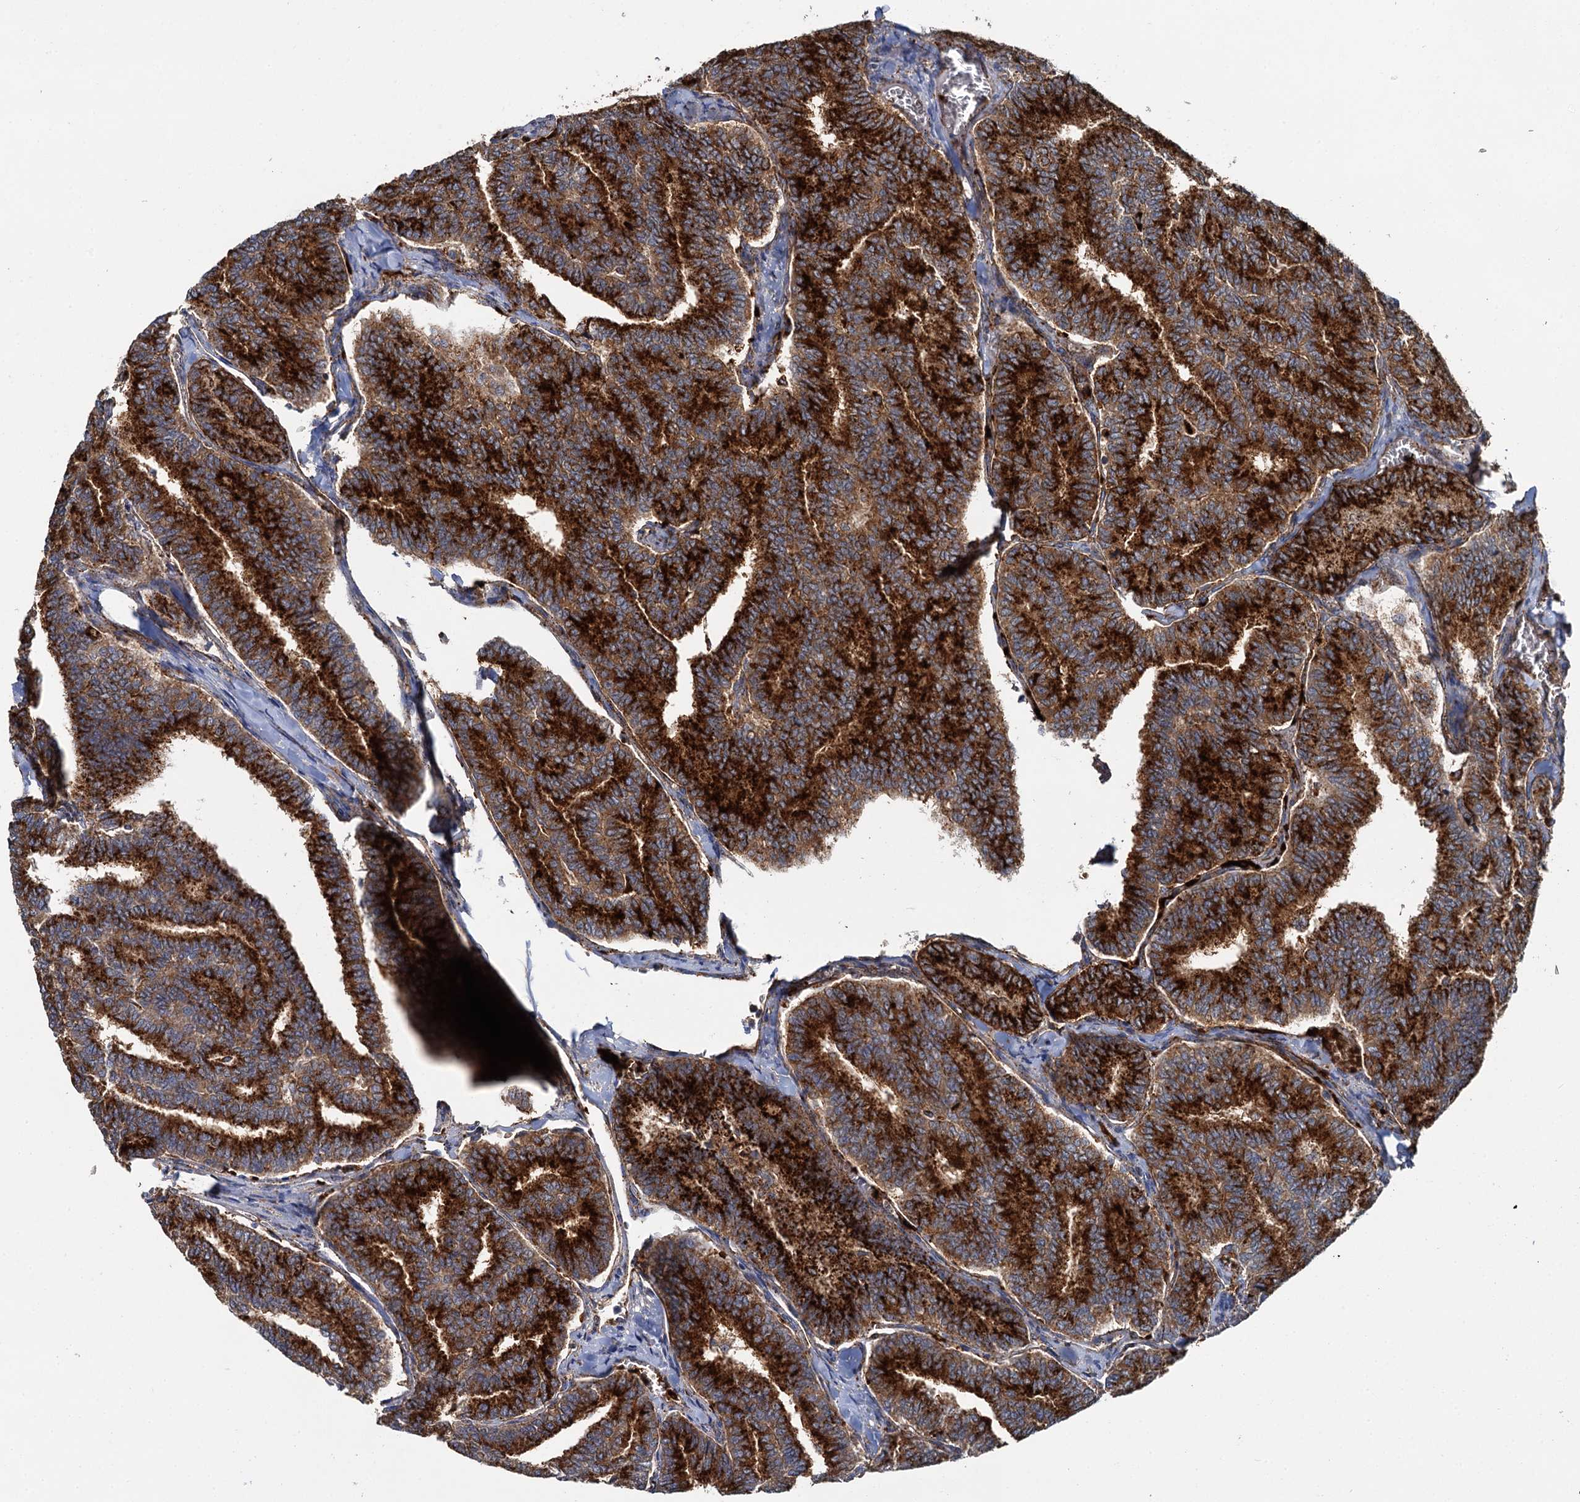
{"staining": {"intensity": "strong", "quantity": ">75%", "location": "cytoplasmic/membranous"}, "tissue": "thyroid cancer", "cell_type": "Tumor cells", "image_type": "cancer", "snomed": [{"axis": "morphology", "description": "Papillary adenocarcinoma, NOS"}, {"axis": "topography", "description": "Thyroid gland"}], "caption": "A brown stain labels strong cytoplasmic/membranous positivity of a protein in thyroid cancer tumor cells.", "gene": "GBA1", "patient": {"sex": "female", "age": 35}}